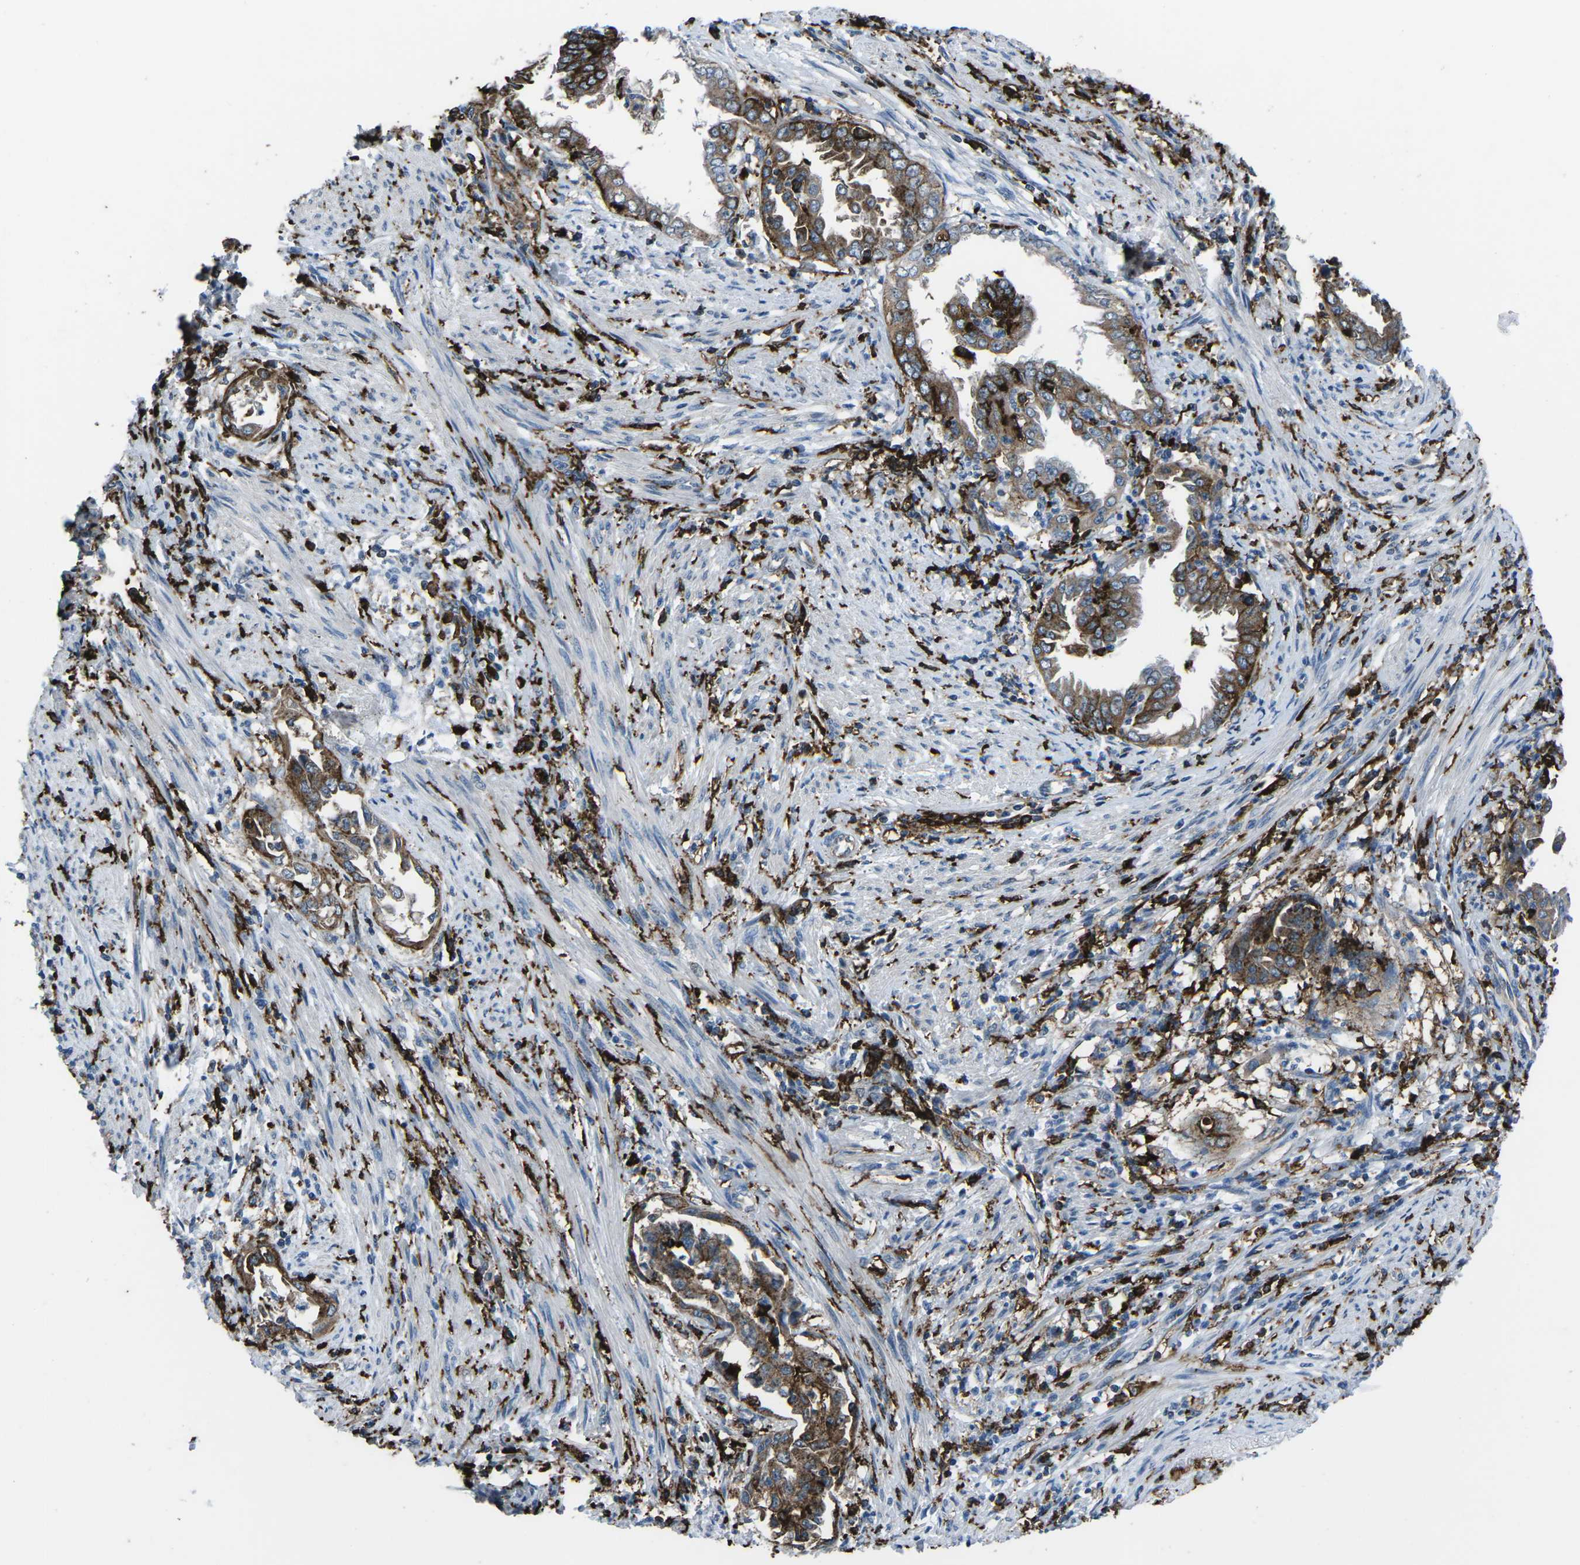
{"staining": {"intensity": "moderate", "quantity": ">75%", "location": "cytoplasmic/membranous"}, "tissue": "endometrial cancer", "cell_type": "Tumor cells", "image_type": "cancer", "snomed": [{"axis": "morphology", "description": "Adenocarcinoma, NOS"}, {"axis": "topography", "description": "Endometrium"}], "caption": "A medium amount of moderate cytoplasmic/membranous positivity is seen in about >75% of tumor cells in adenocarcinoma (endometrial) tissue.", "gene": "PTPN1", "patient": {"sex": "female", "age": 85}}